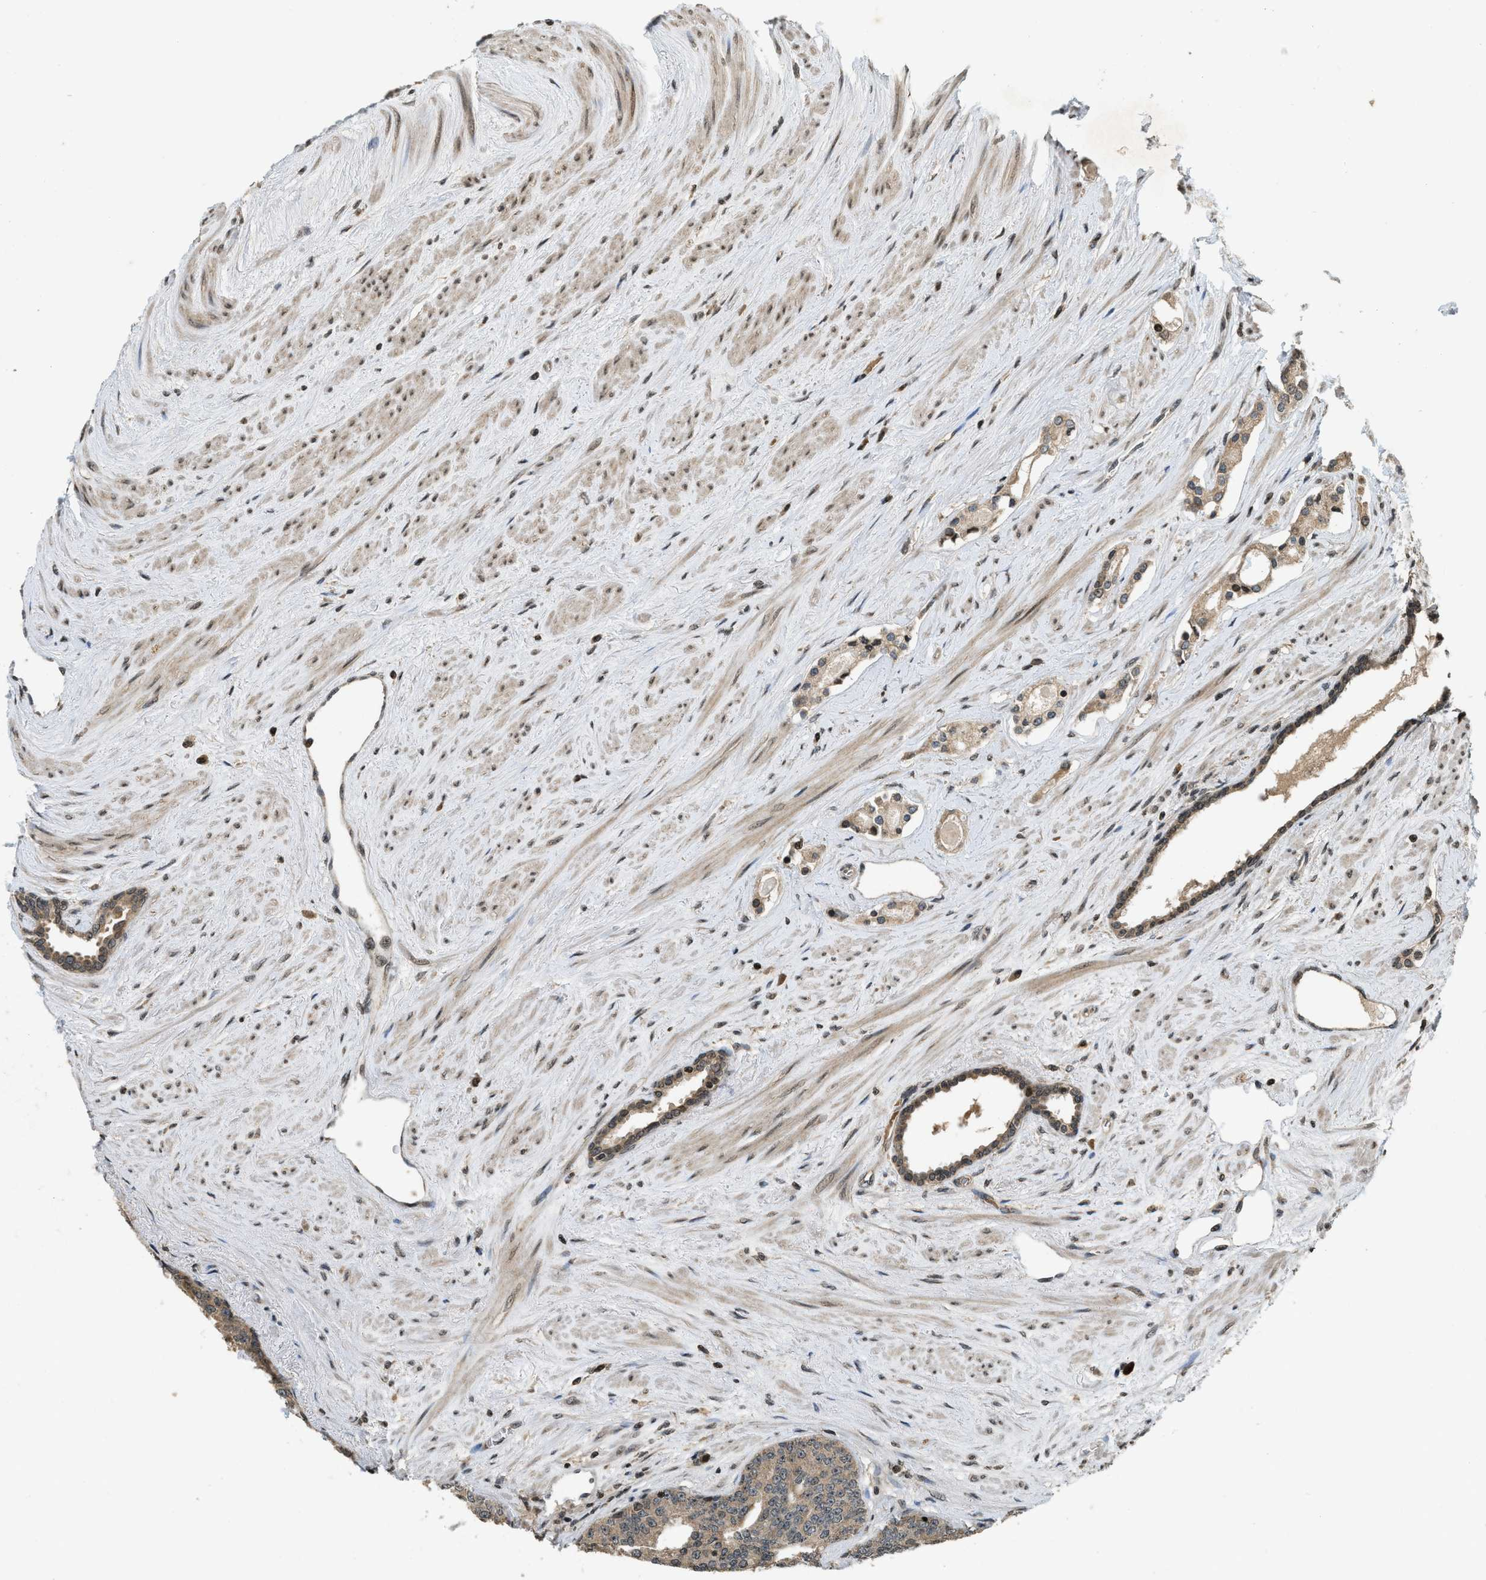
{"staining": {"intensity": "moderate", "quantity": ">75%", "location": "cytoplasmic/membranous"}, "tissue": "prostate cancer", "cell_type": "Tumor cells", "image_type": "cancer", "snomed": [{"axis": "morphology", "description": "Adenocarcinoma, High grade"}, {"axis": "topography", "description": "Prostate"}], "caption": "Immunohistochemical staining of human prostate cancer (high-grade adenocarcinoma) shows moderate cytoplasmic/membranous protein expression in about >75% of tumor cells. The staining was performed using DAB to visualize the protein expression in brown, while the nuclei were stained in blue with hematoxylin (Magnification: 20x).", "gene": "SIAH1", "patient": {"sex": "male", "age": 71}}